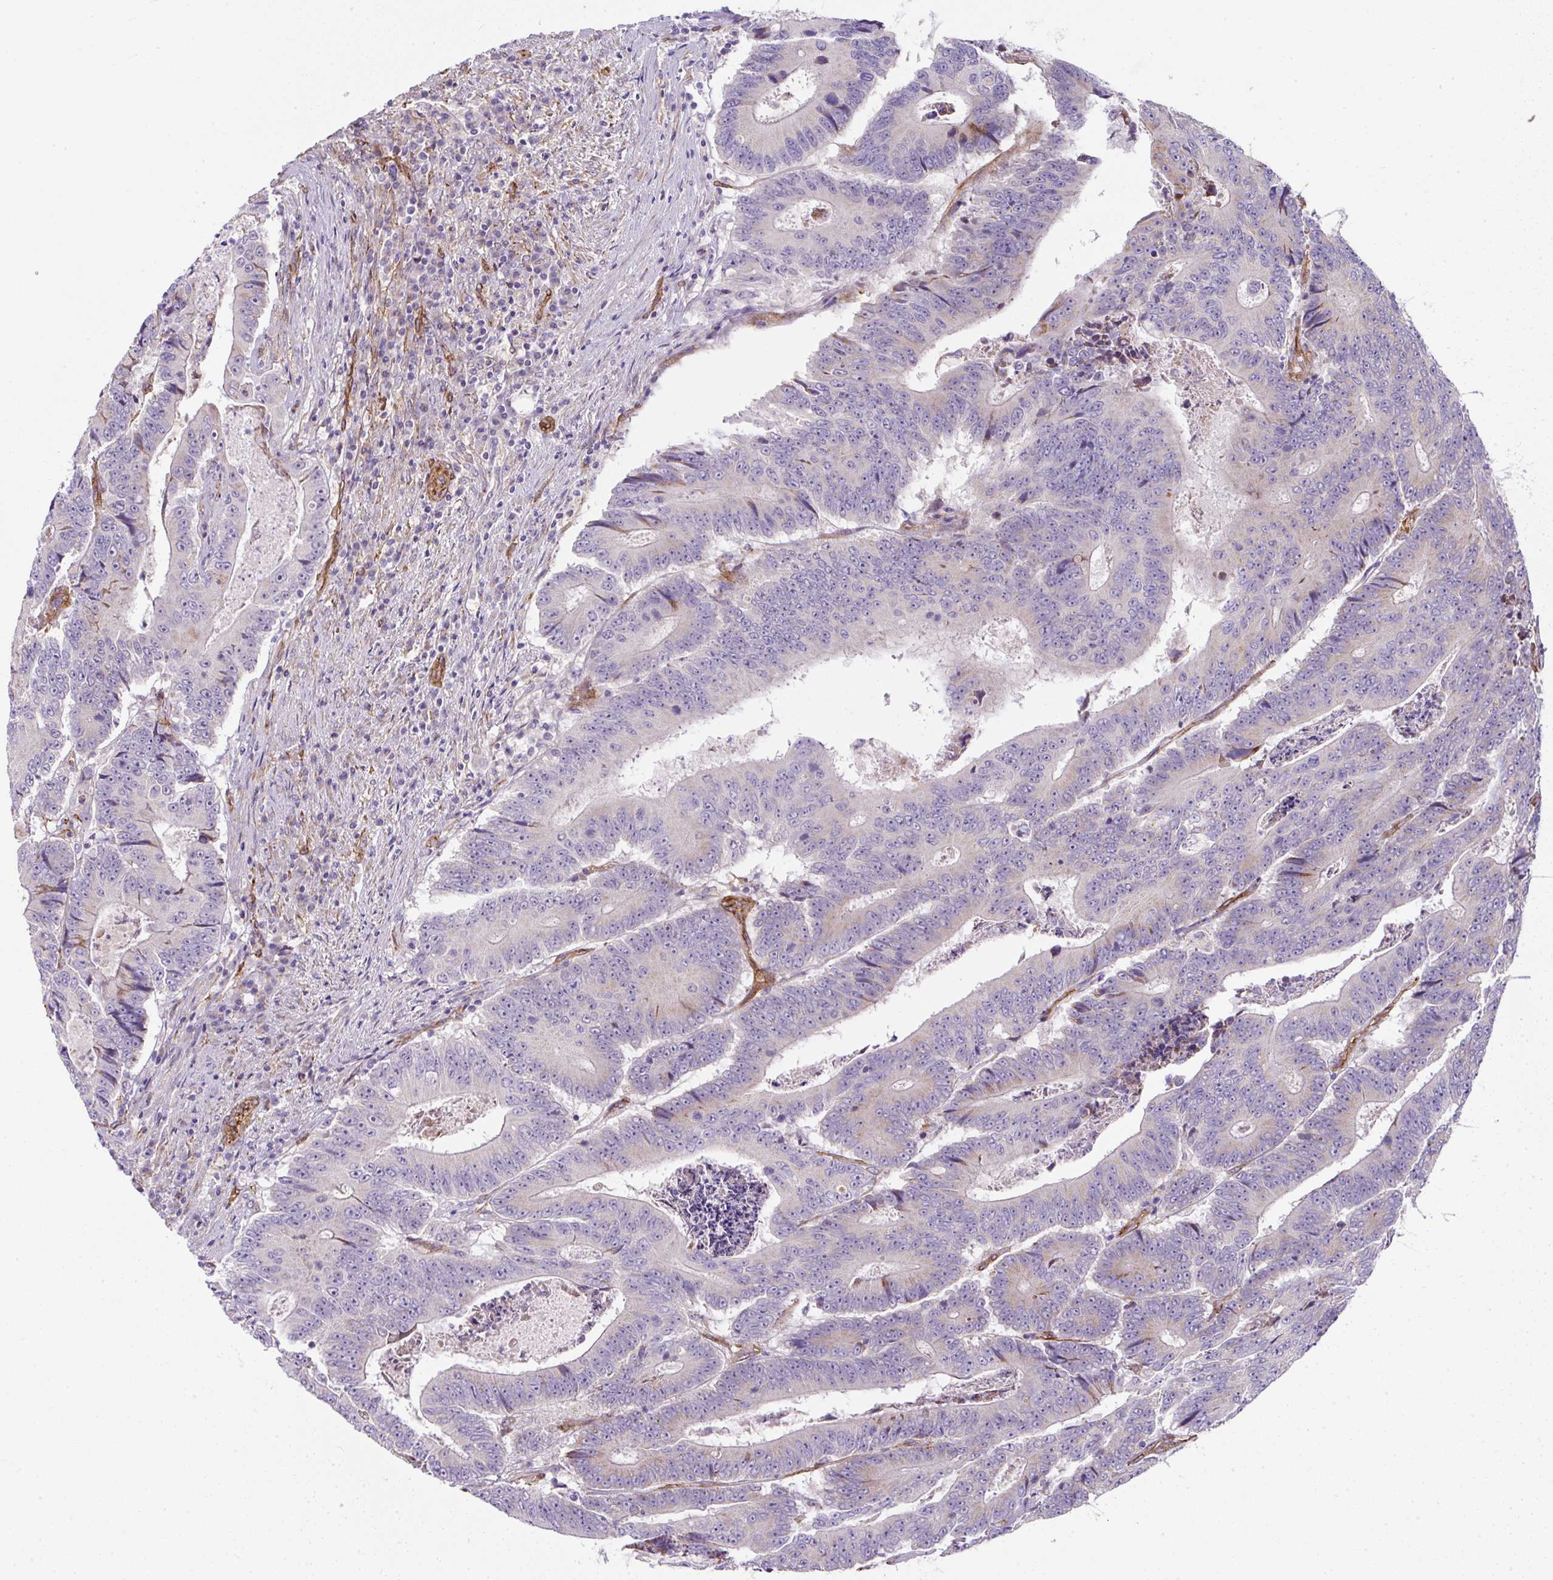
{"staining": {"intensity": "weak", "quantity": "<25%", "location": "cytoplasmic/membranous"}, "tissue": "colorectal cancer", "cell_type": "Tumor cells", "image_type": "cancer", "snomed": [{"axis": "morphology", "description": "Adenocarcinoma, NOS"}, {"axis": "topography", "description": "Colon"}], "caption": "Tumor cells show no significant expression in adenocarcinoma (colorectal). (DAB (3,3'-diaminobenzidine) immunohistochemistry (IHC), high magnification).", "gene": "ANKUB1", "patient": {"sex": "male", "age": 83}}